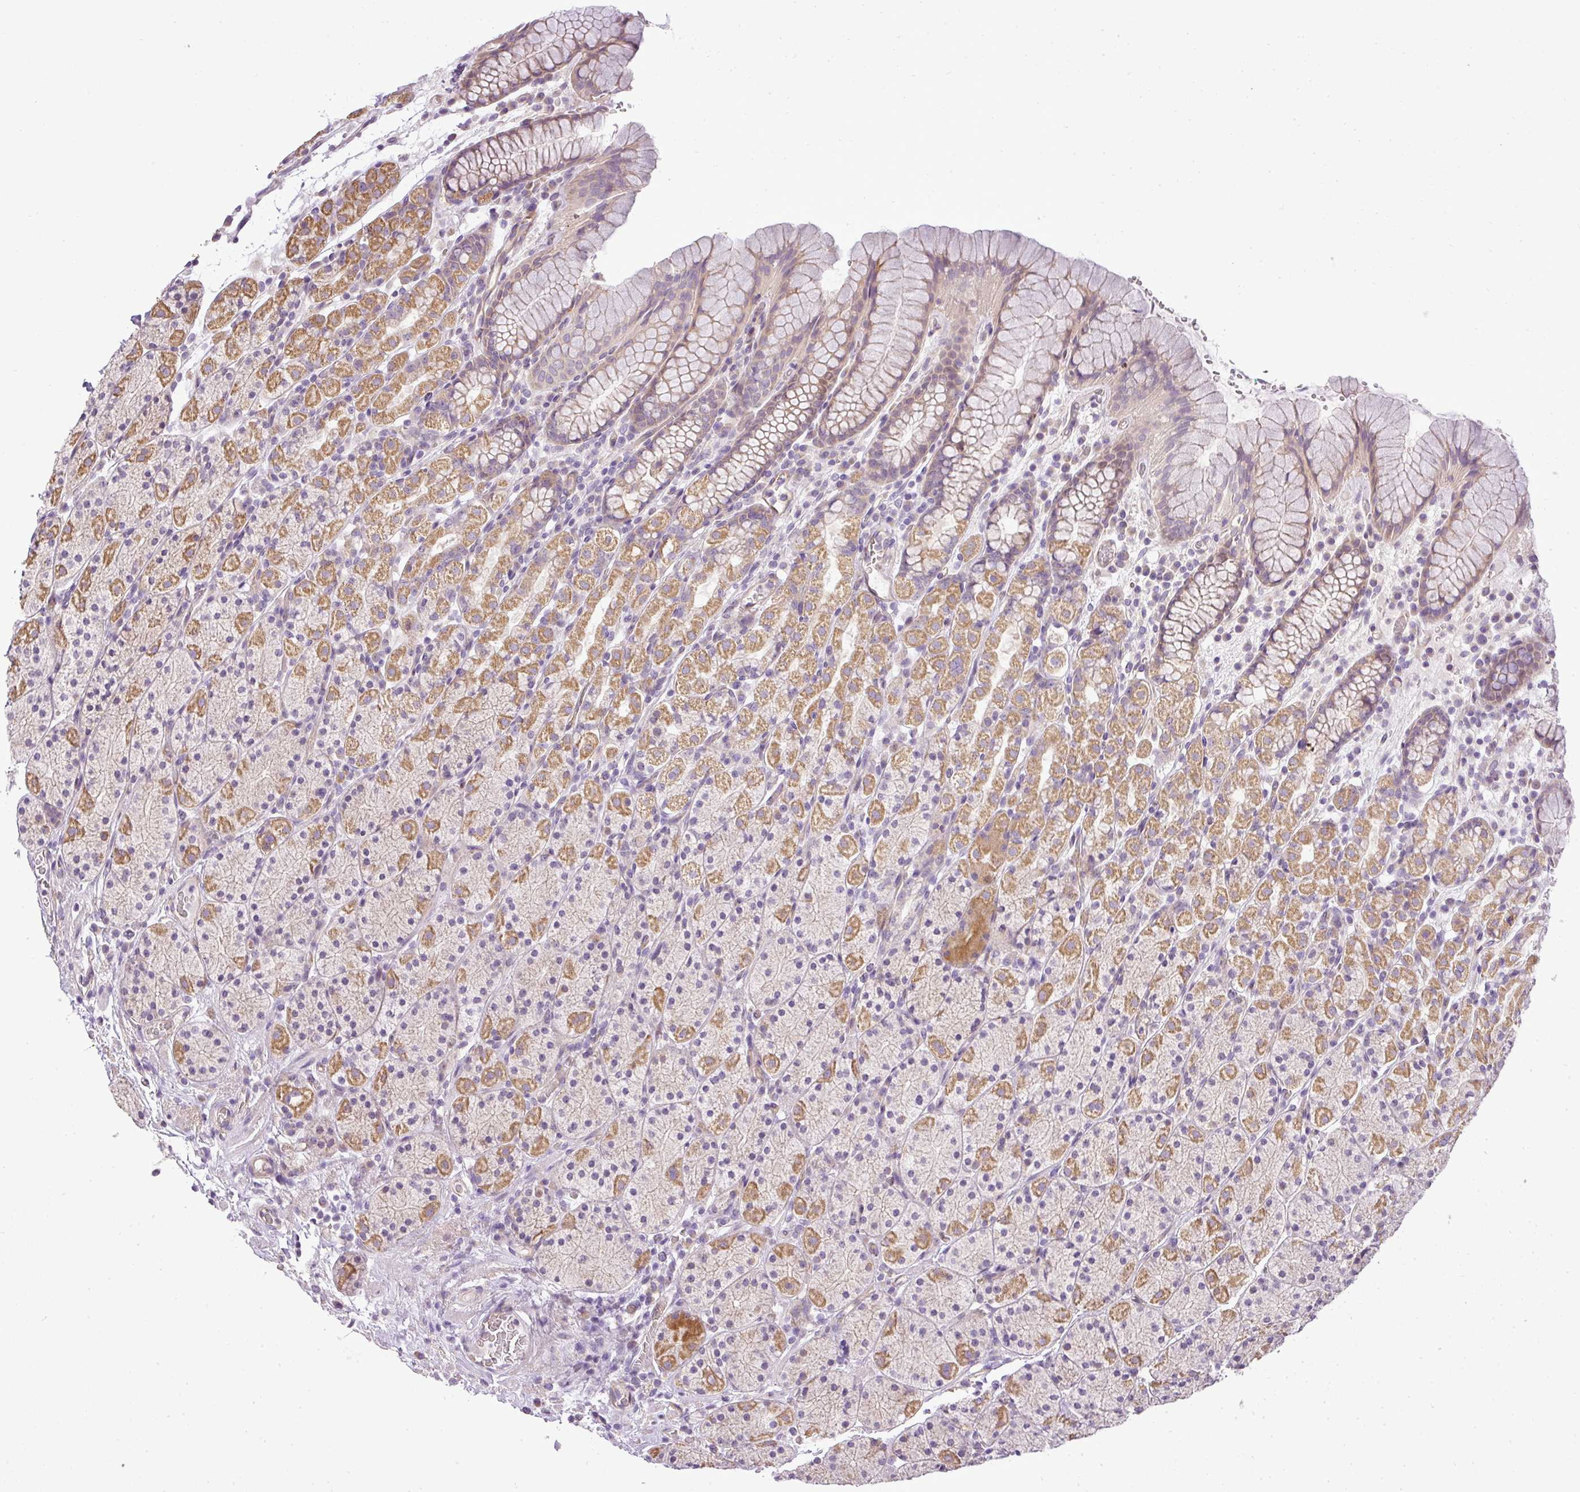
{"staining": {"intensity": "moderate", "quantity": ">75%", "location": "cytoplasmic/membranous"}, "tissue": "stomach", "cell_type": "Glandular cells", "image_type": "normal", "snomed": [{"axis": "morphology", "description": "Normal tissue, NOS"}, {"axis": "topography", "description": "Stomach, upper"}, {"axis": "topography", "description": "Stomach"}], "caption": "A medium amount of moderate cytoplasmic/membranous positivity is identified in approximately >75% of glandular cells in benign stomach. (brown staining indicates protein expression, while blue staining denotes nuclei).", "gene": "ZDHHC1", "patient": {"sex": "male", "age": 62}}